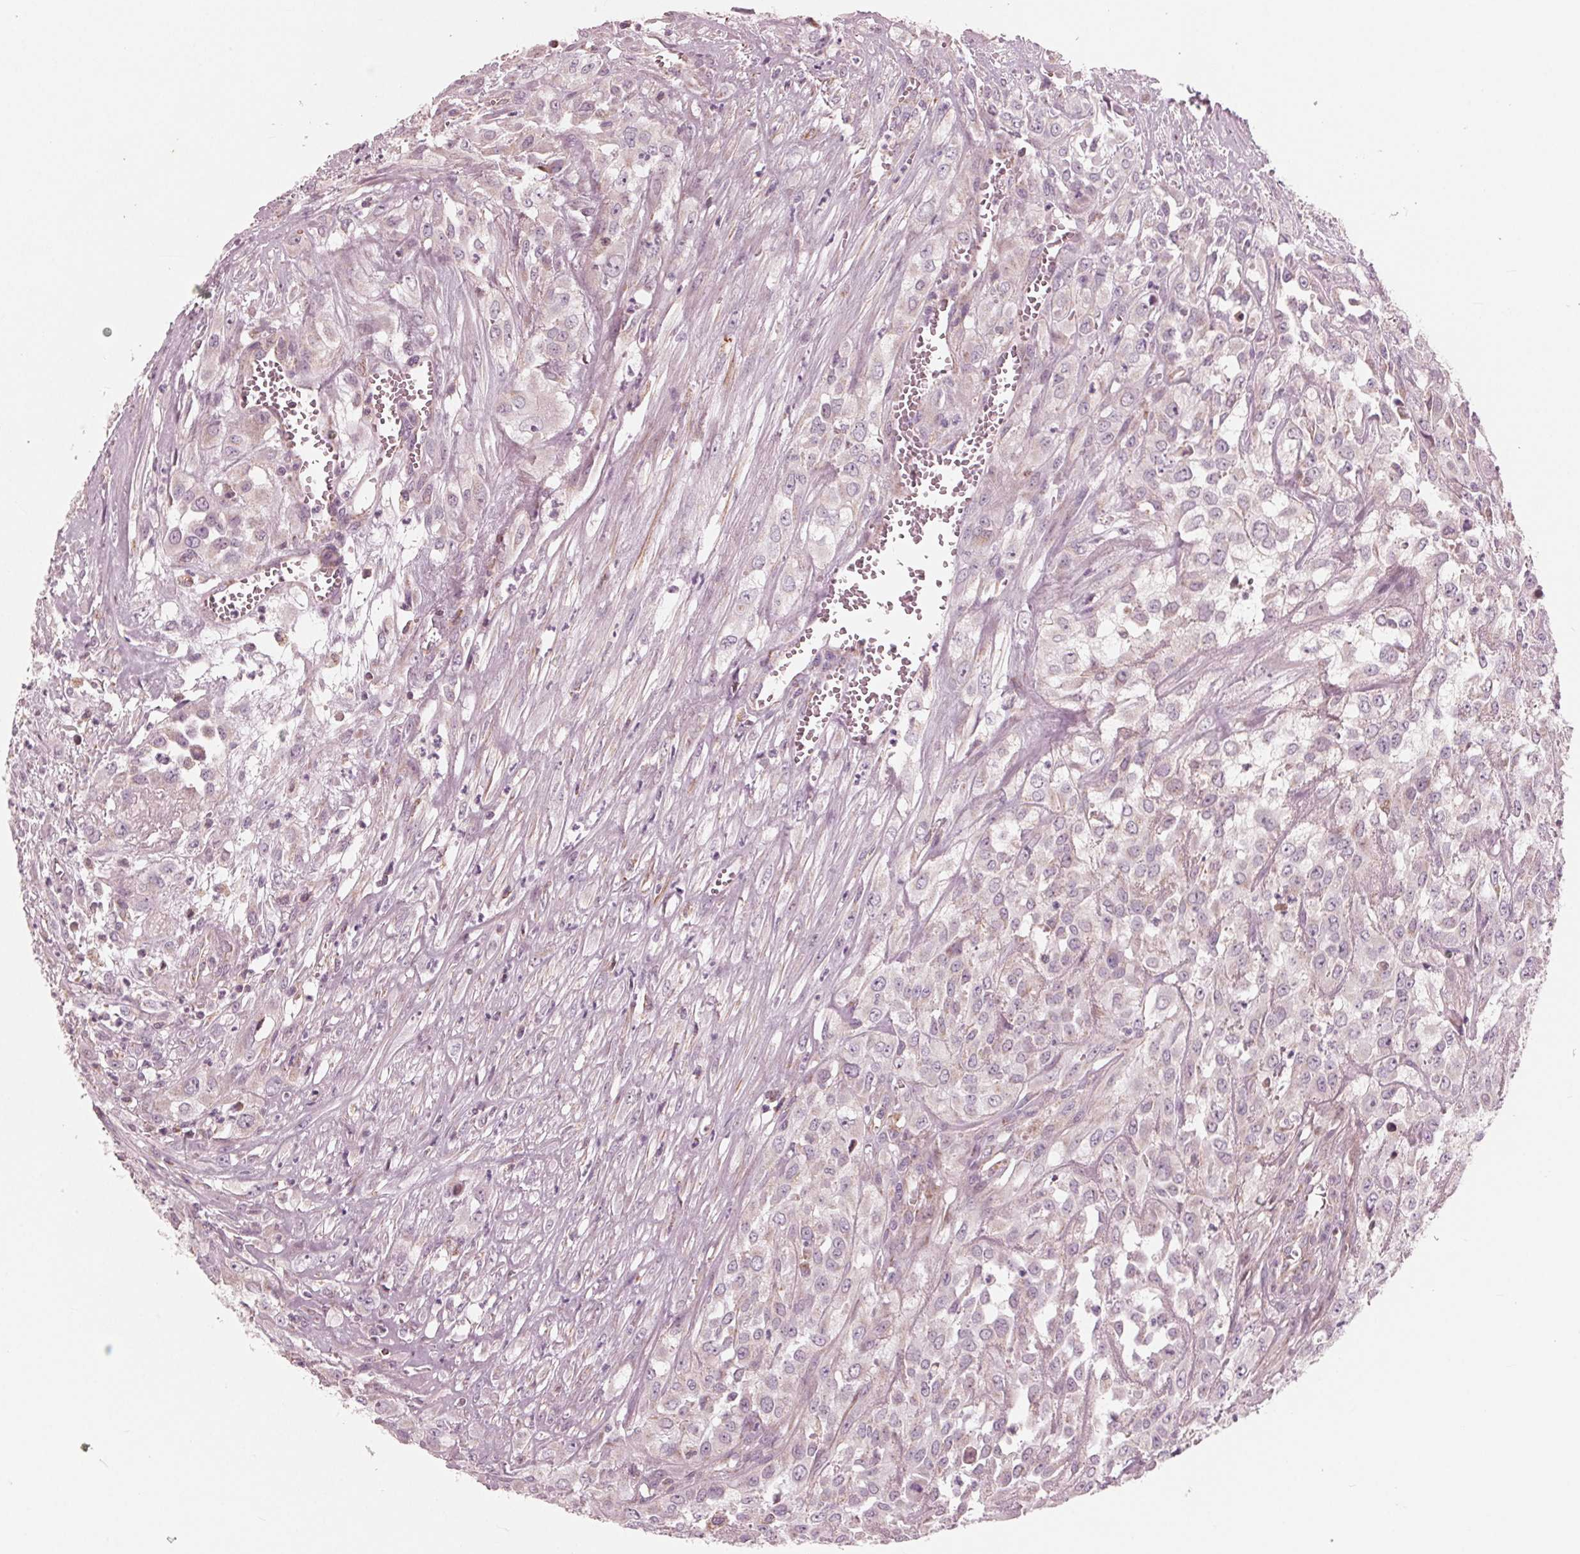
{"staining": {"intensity": "negative", "quantity": "none", "location": "none"}, "tissue": "urothelial cancer", "cell_type": "Tumor cells", "image_type": "cancer", "snomed": [{"axis": "morphology", "description": "Urothelial carcinoma, High grade"}, {"axis": "topography", "description": "Urinary bladder"}], "caption": "The immunohistochemistry (IHC) micrograph has no significant positivity in tumor cells of urothelial carcinoma (high-grade) tissue.", "gene": "DCAF4L2", "patient": {"sex": "male", "age": 67}}